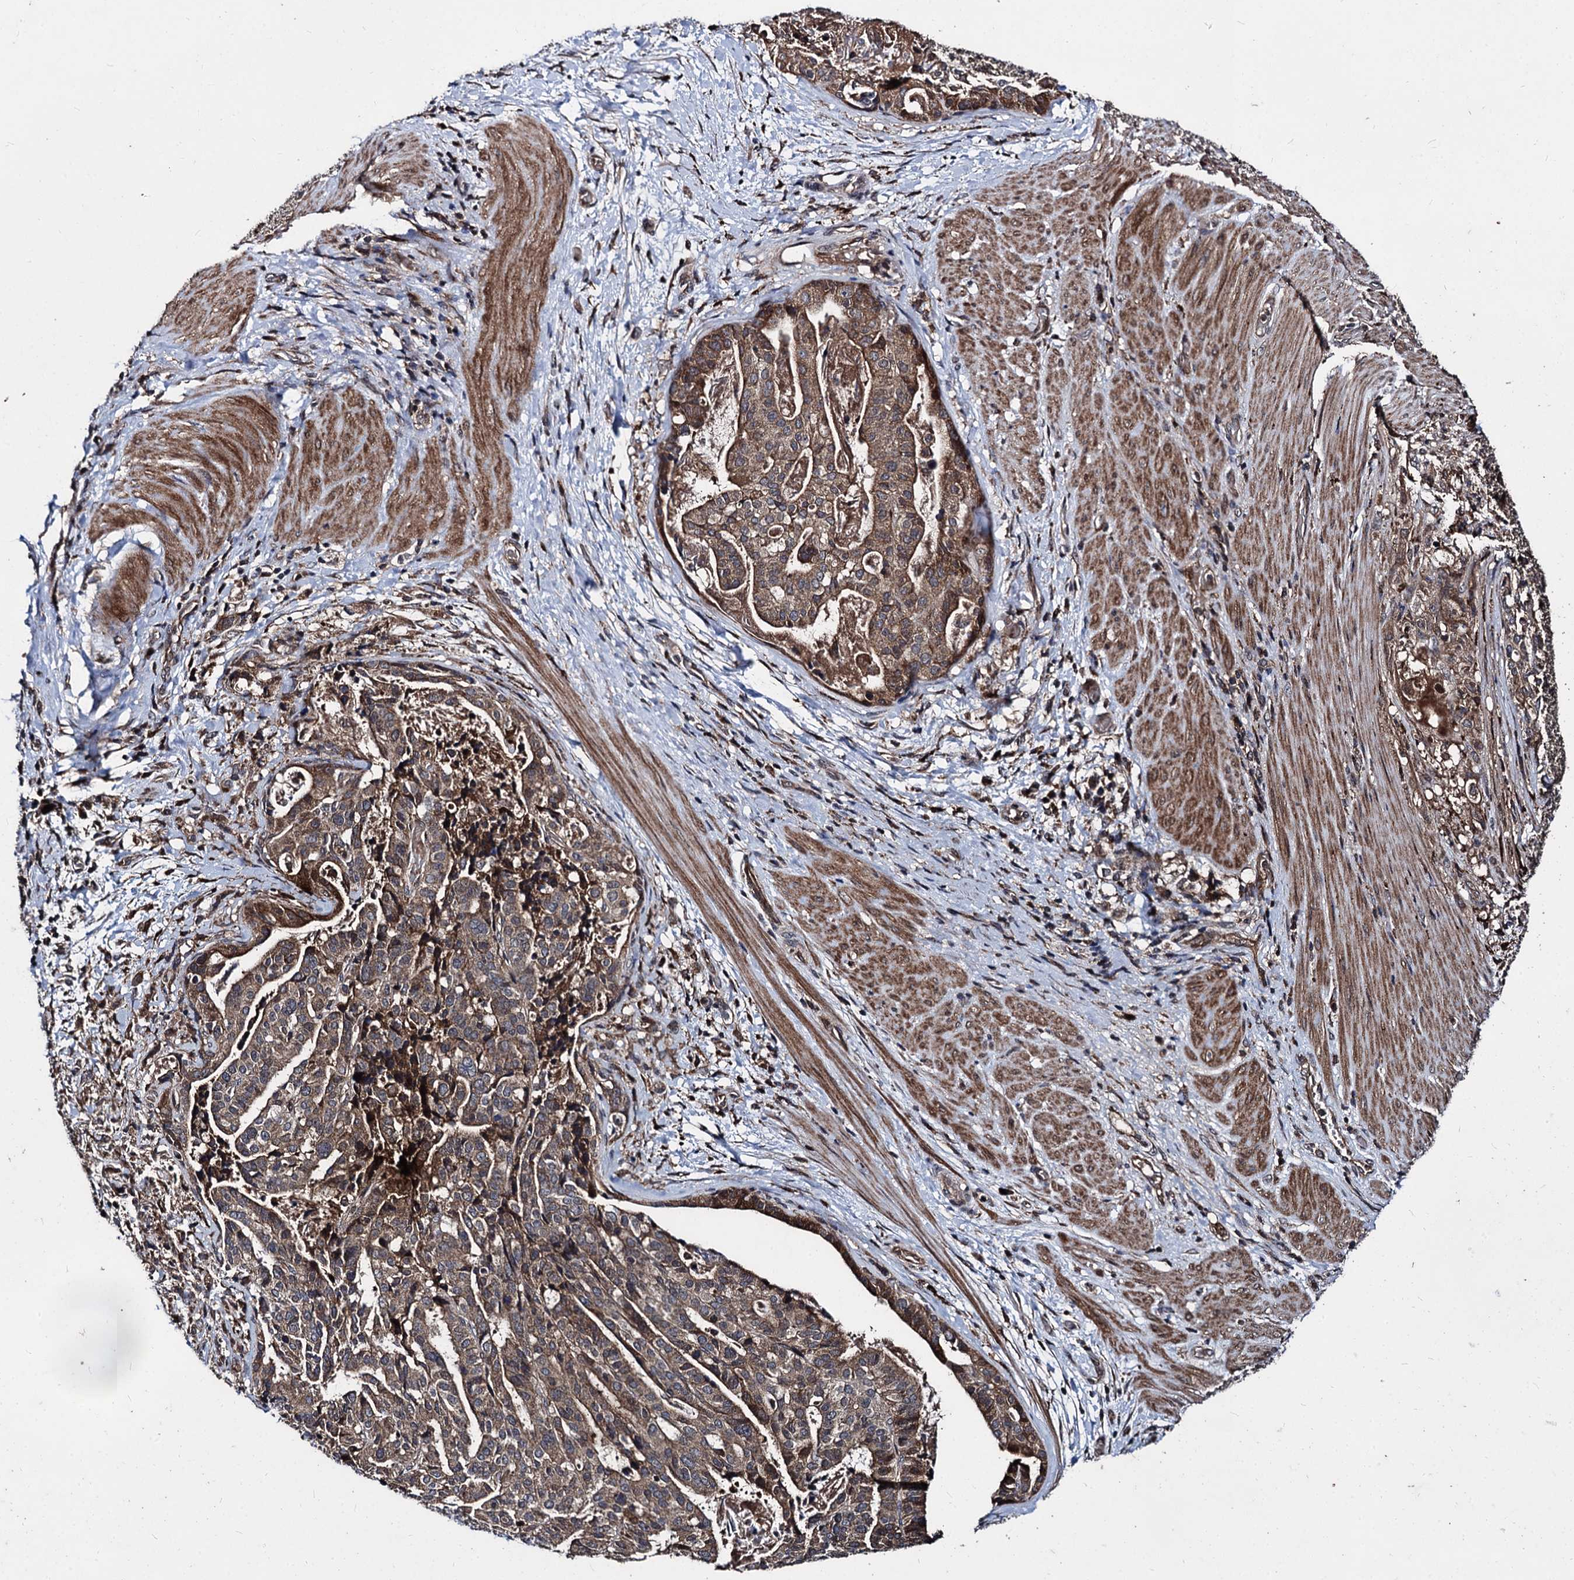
{"staining": {"intensity": "moderate", "quantity": ">75%", "location": "cytoplasmic/membranous"}, "tissue": "stomach cancer", "cell_type": "Tumor cells", "image_type": "cancer", "snomed": [{"axis": "morphology", "description": "Adenocarcinoma, NOS"}, {"axis": "topography", "description": "Stomach"}], "caption": "Protein analysis of stomach adenocarcinoma tissue exhibits moderate cytoplasmic/membranous staining in about >75% of tumor cells.", "gene": "BCL2L2", "patient": {"sex": "male", "age": 48}}